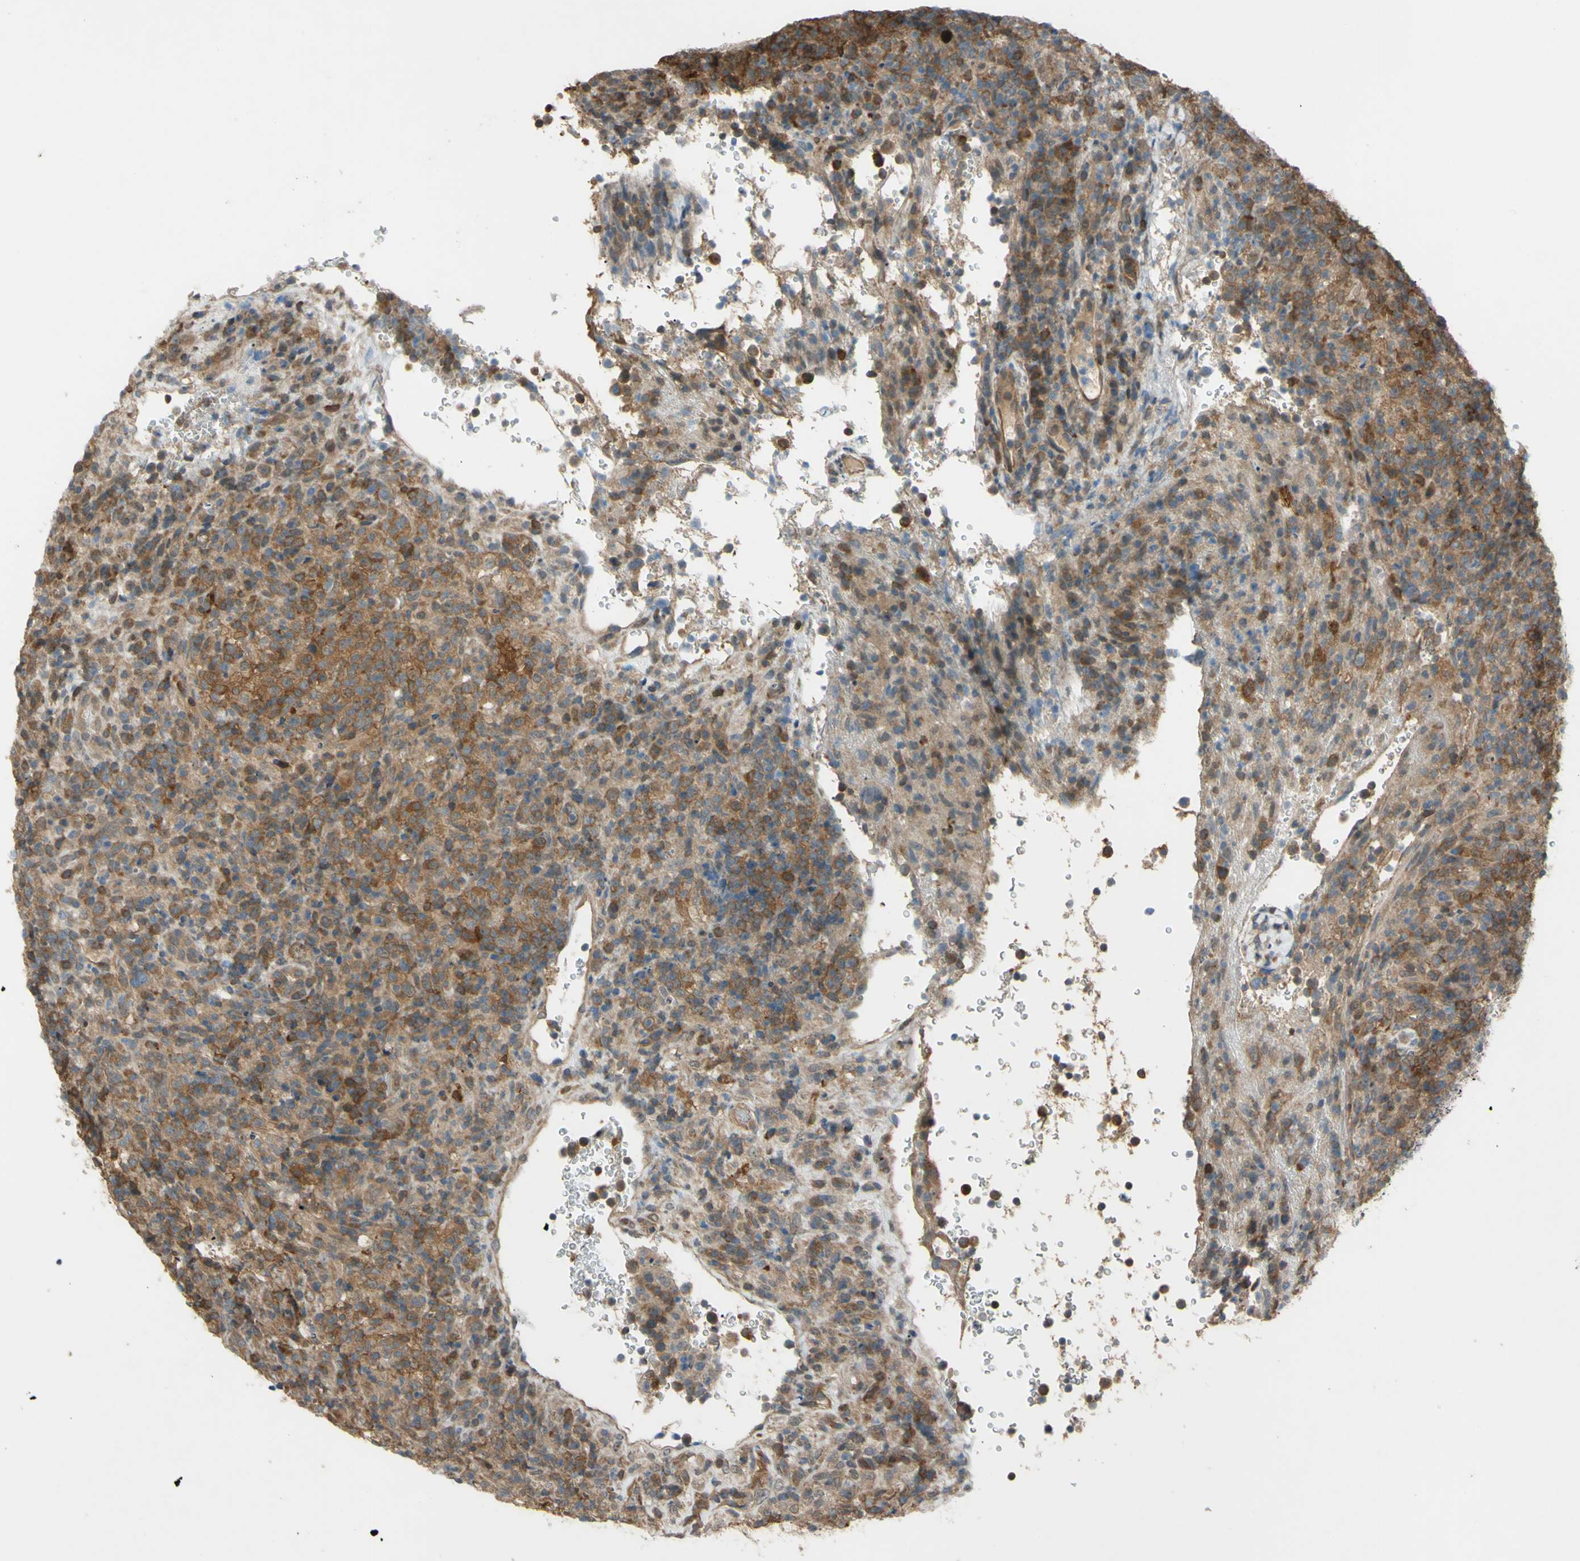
{"staining": {"intensity": "moderate", "quantity": "25%-75%", "location": "cytoplasmic/membranous"}, "tissue": "lymphoma", "cell_type": "Tumor cells", "image_type": "cancer", "snomed": [{"axis": "morphology", "description": "Malignant lymphoma, non-Hodgkin's type, High grade"}, {"axis": "topography", "description": "Lymph node"}], "caption": "Human lymphoma stained for a protein (brown) demonstrates moderate cytoplasmic/membranous positive positivity in approximately 25%-75% of tumor cells.", "gene": "YWHAQ", "patient": {"sex": "female", "age": 76}}